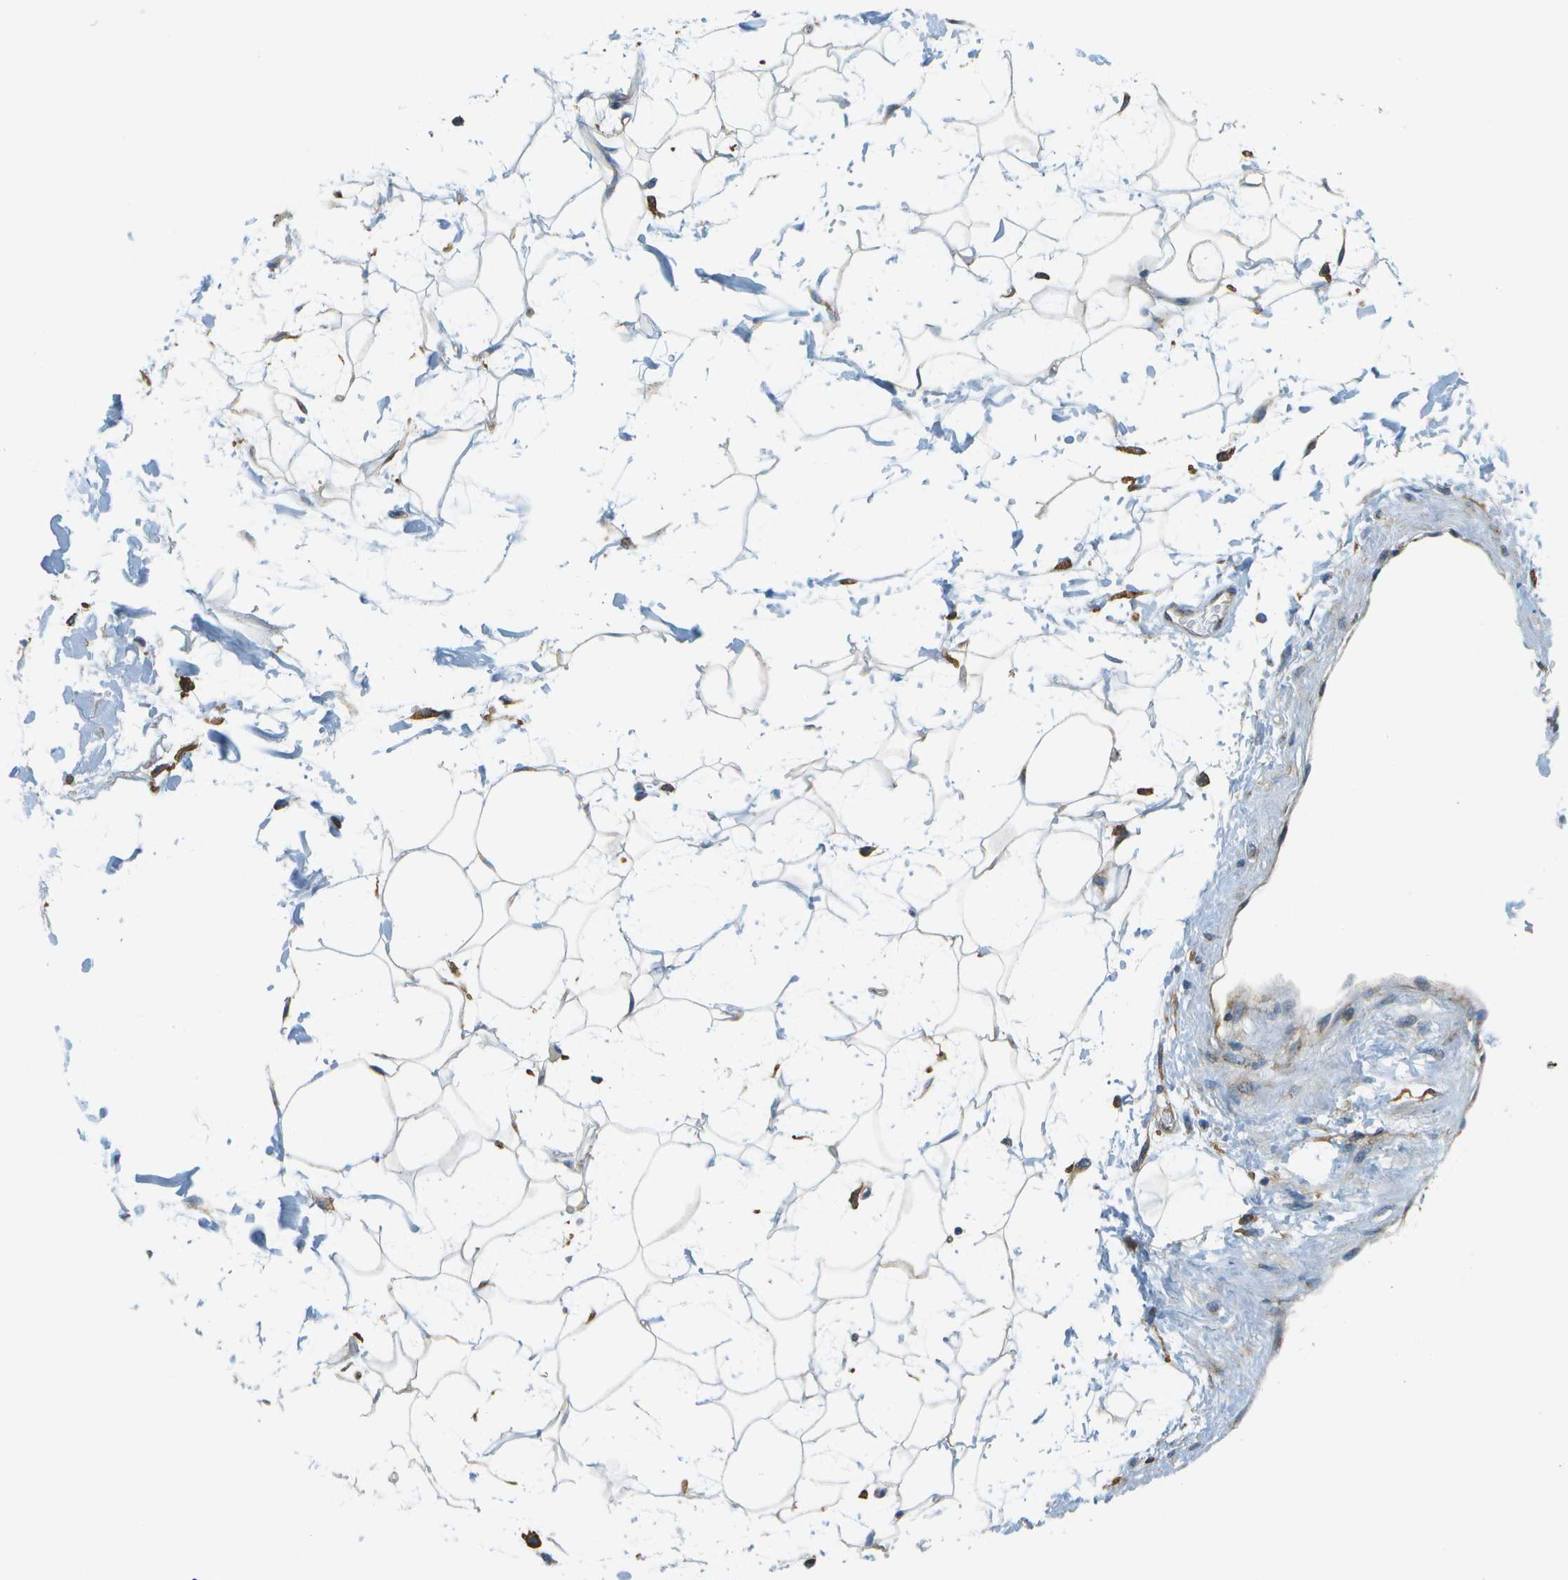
{"staining": {"intensity": "moderate", "quantity": "<25%", "location": "cytoplasmic/membranous"}, "tissue": "adipose tissue", "cell_type": "Adipocytes", "image_type": "normal", "snomed": [{"axis": "morphology", "description": "Normal tissue, NOS"}, {"axis": "topography", "description": "Soft tissue"}], "caption": "High-power microscopy captured an immunohistochemistry (IHC) histopathology image of normal adipose tissue, revealing moderate cytoplasmic/membranous staining in about <25% of adipocytes.", "gene": "CLTC", "patient": {"sex": "male", "age": 72}}